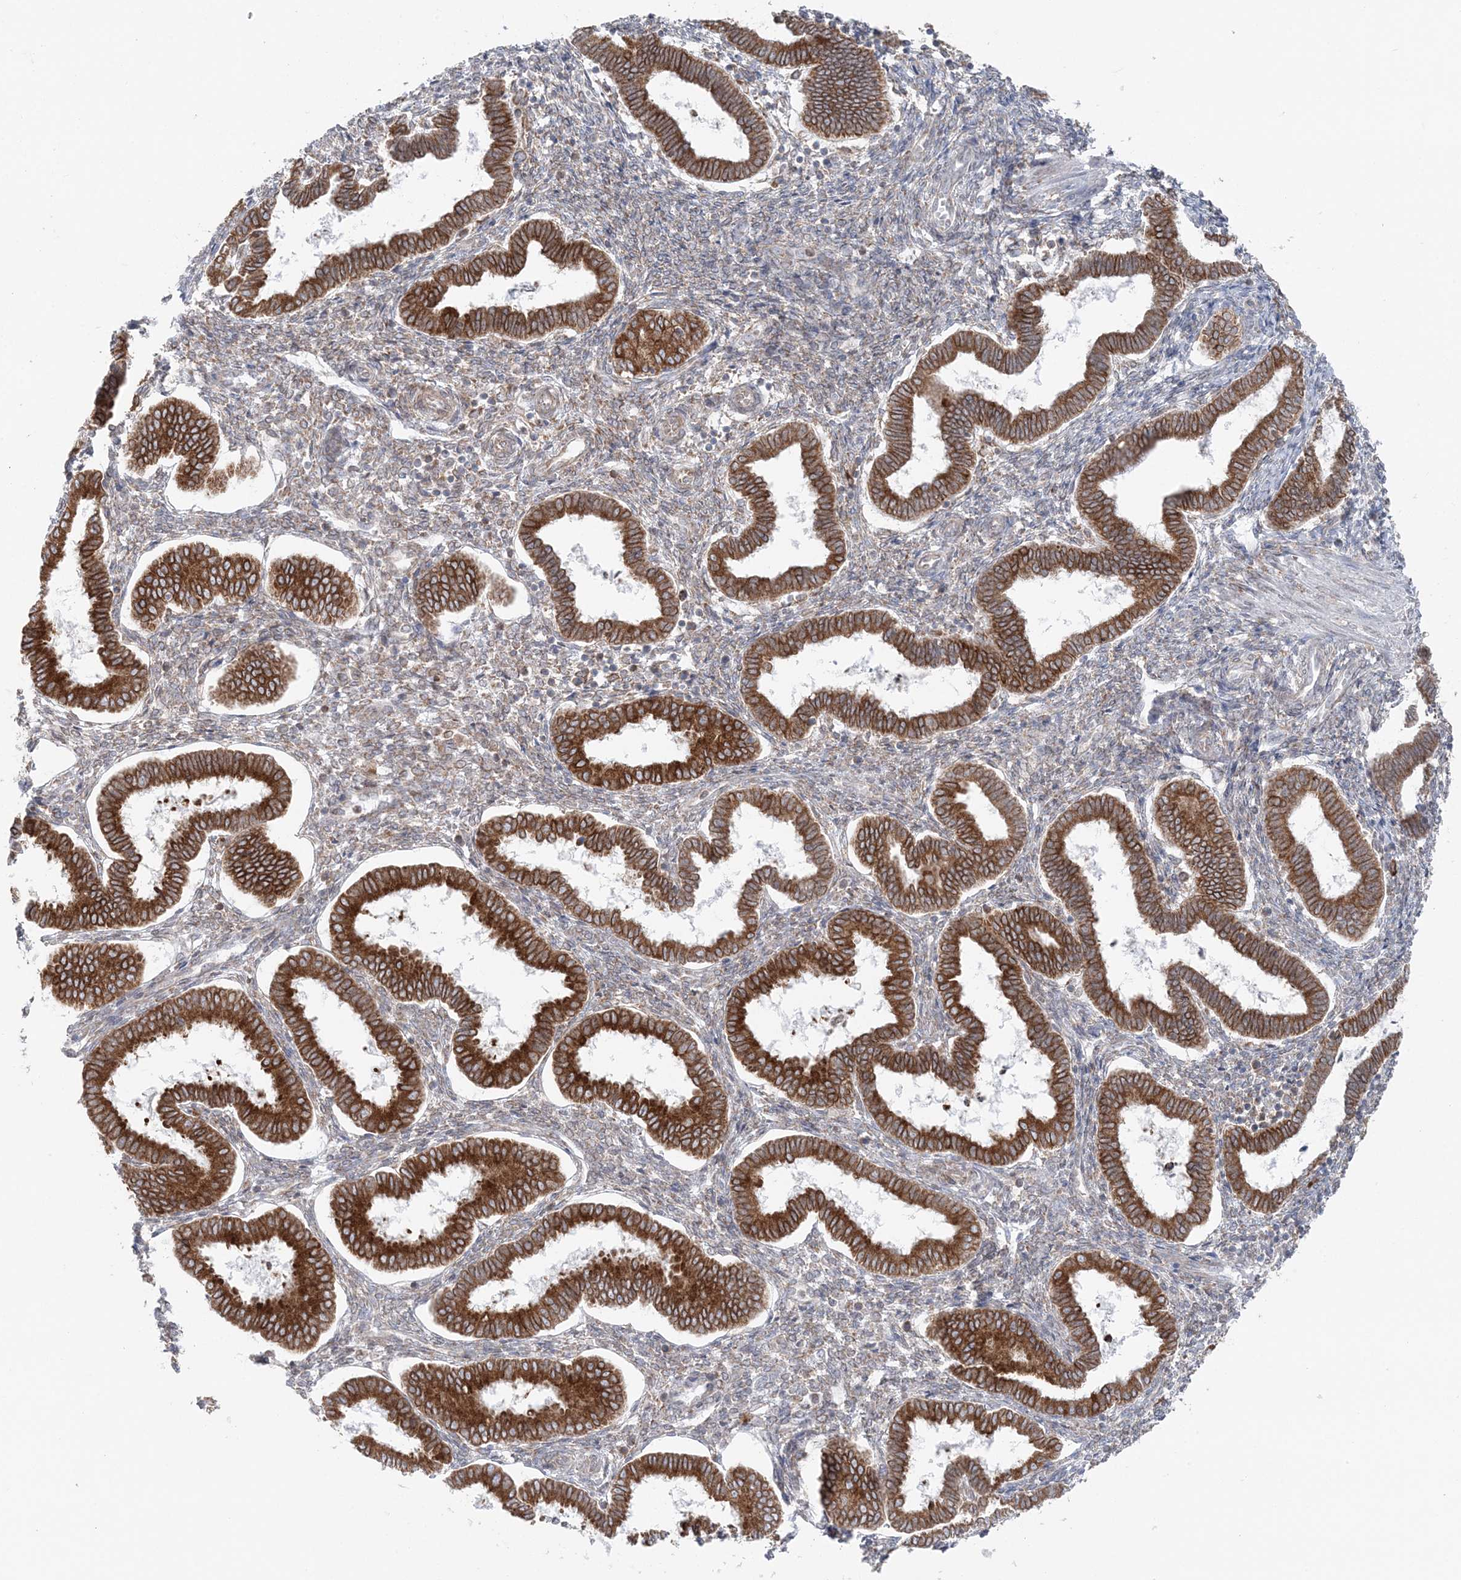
{"staining": {"intensity": "weak", "quantity": "25%-75%", "location": "cytoplasmic/membranous"}, "tissue": "endometrium", "cell_type": "Cells in endometrial stroma", "image_type": "normal", "snomed": [{"axis": "morphology", "description": "Normal tissue, NOS"}, {"axis": "topography", "description": "Endometrium"}], "caption": "Brown immunohistochemical staining in unremarkable human endometrium exhibits weak cytoplasmic/membranous positivity in about 25%-75% of cells in endometrial stroma. (Stains: DAB (3,3'-diaminobenzidine) in brown, nuclei in blue, Microscopy: brightfield microscopy at high magnification).", "gene": "TMED10", "patient": {"sex": "female", "age": 24}}